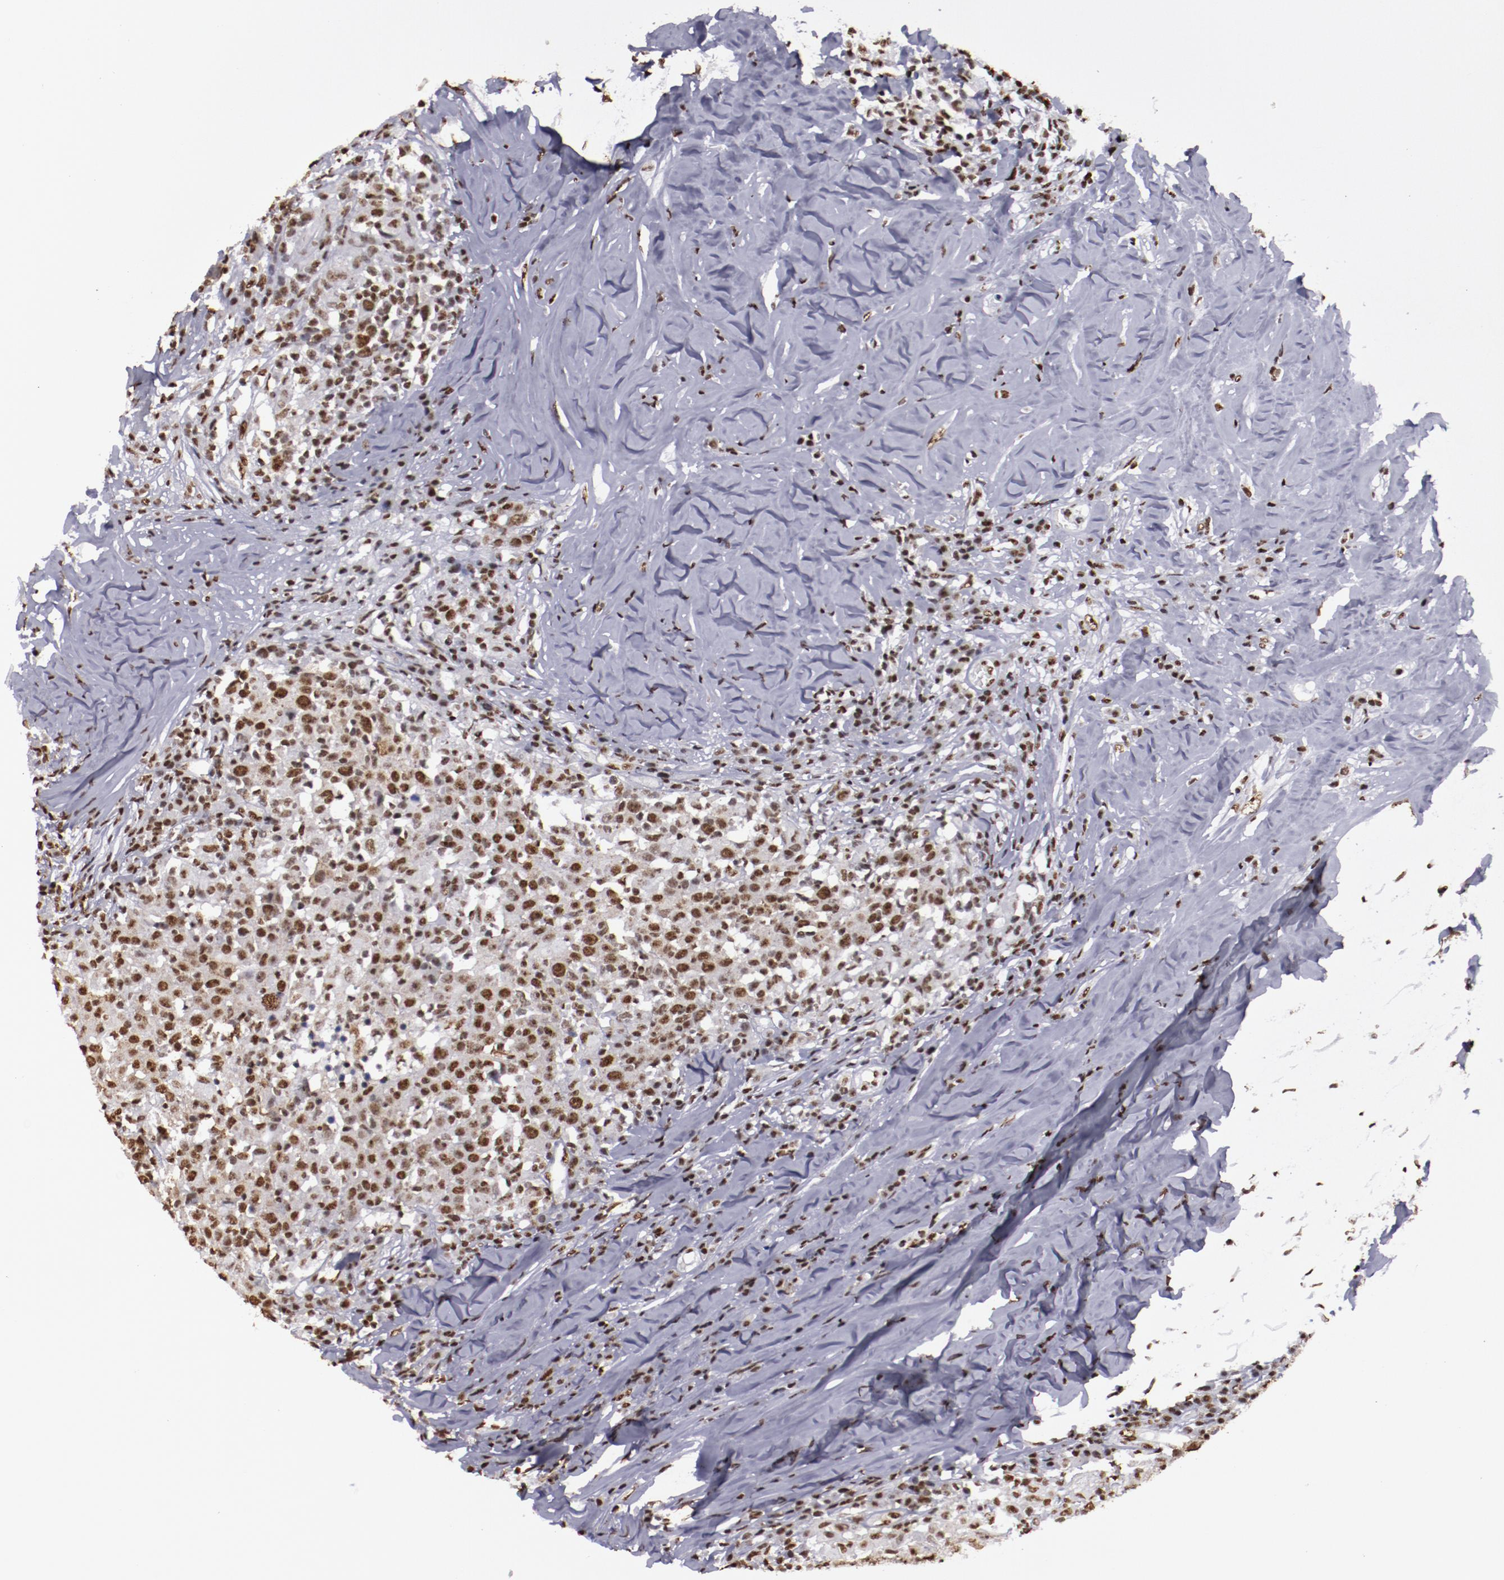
{"staining": {"intensity": "strong", "quantity": ">75%", "location": "nuclear"}, "tissue": "head and neck cancer", "cell_type": "Tumor cells", "image_type": "cancer", "snomed": [{"axis": "morphology", "description": "Adenocarcinoma, NOS"}, {"axis": "topography", "description": "Salivary gland"}, {"axis": "topography", "description": "Head-Neck"}], "caption": "Immunohistochemistry (IHC) histopathology image of adenocarcinoma (head and neck) stained for a protein (brown), which exhibits high levels of strong nuclear staining in about >75% of tumor cells.", "gene": "HNRNPA2B1", "patient": {"sex": "female", "age": 65}}